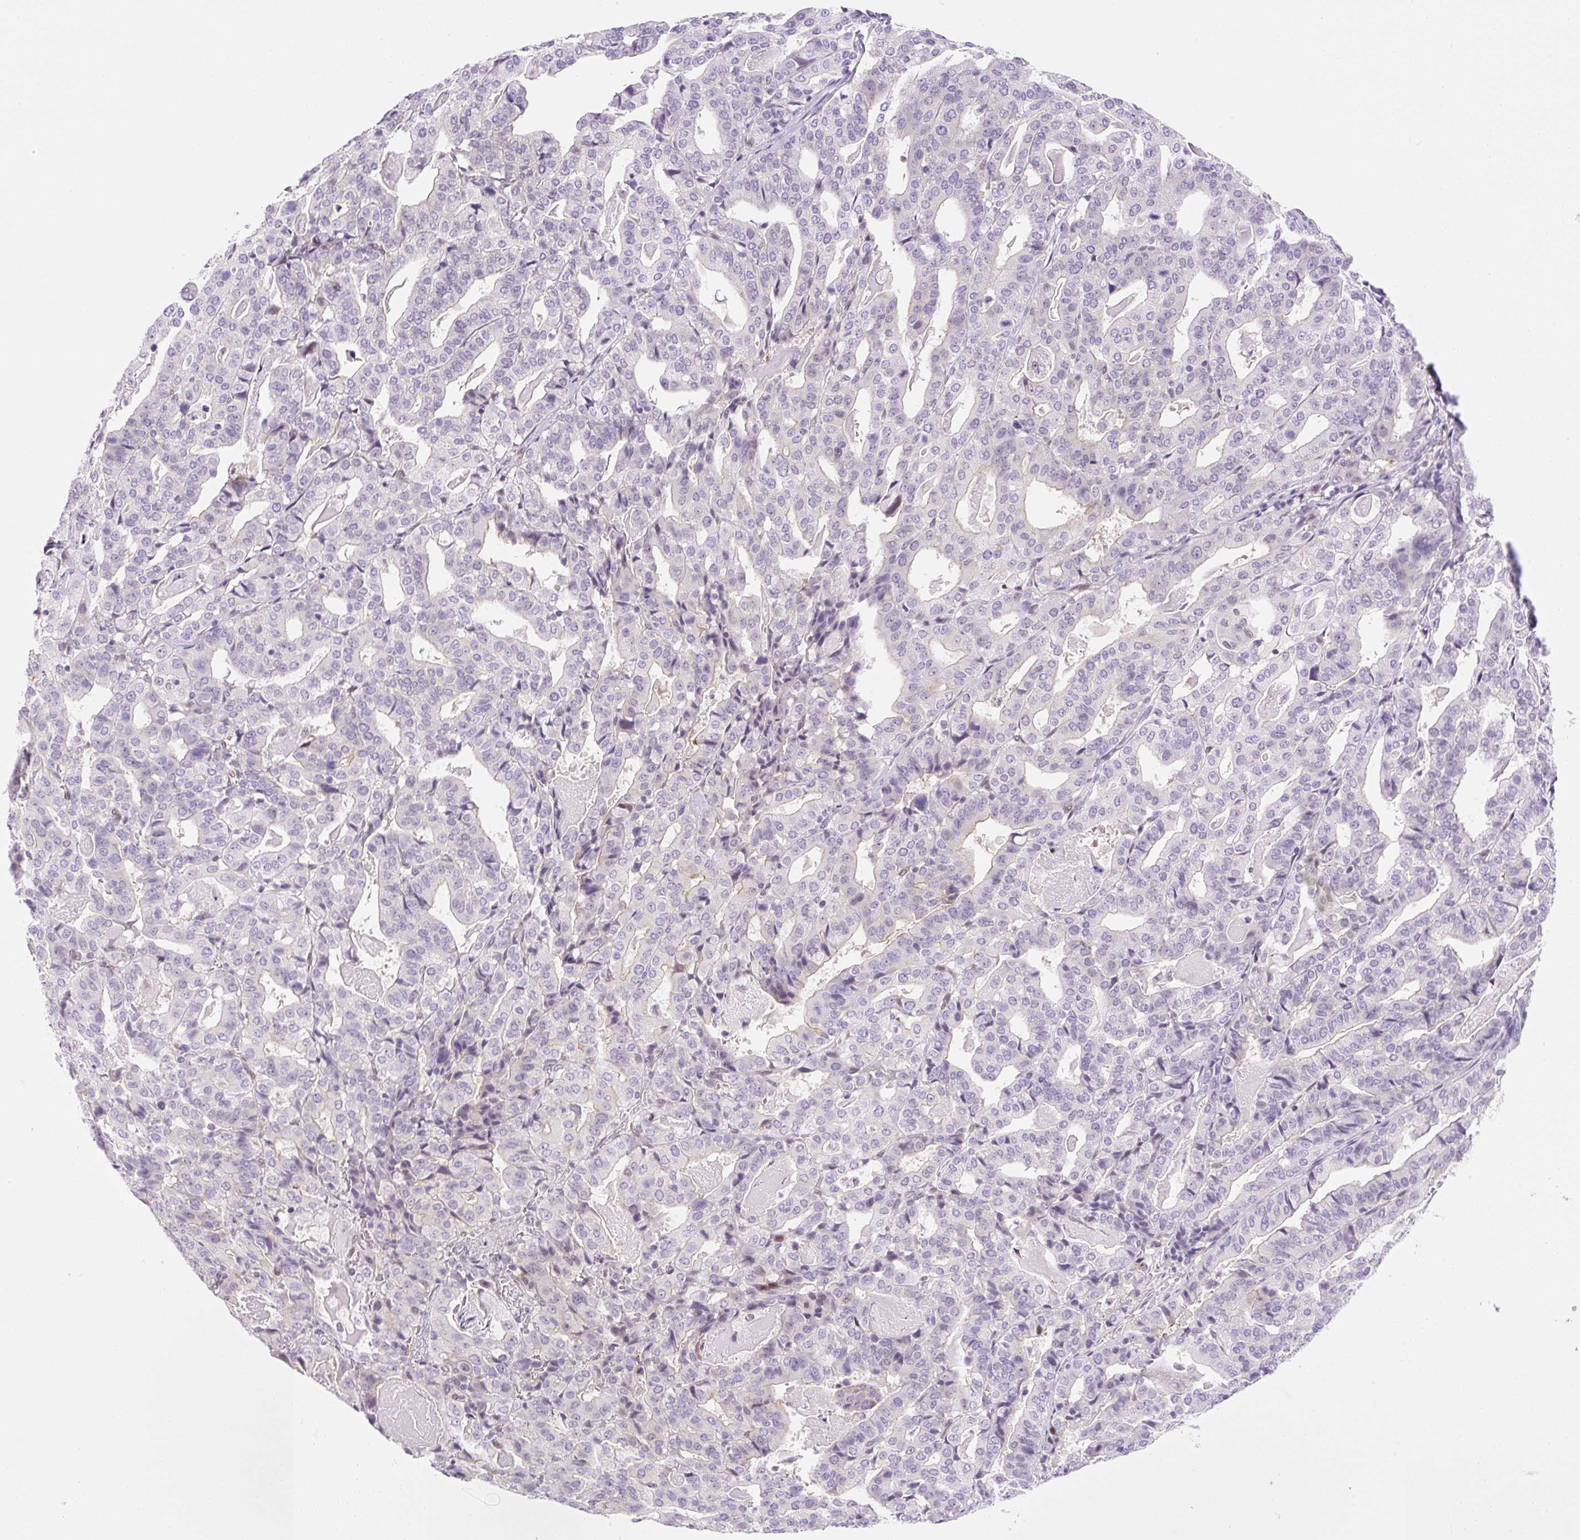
{"staining": {"intensity": "weak", "quantity": "<25%", "location": "cytoplasmic/membranous"}, "tissue": "stomach cancer", "cell_type": "Tumor cells", "image_type": "cancer", "snomed": [{"axis": "morphology", "description": "Adenocarcinoma, NOS"}, {"axis": "topography", "description": "Stomach"}], "caption": "DAB immunohistochemical staining of stomach cancer displays no significant staining in tumor cells. The staining was performed using DAB to visualize the protein expression in brown, while the nuclei were stained in blue with hematoxylin (Magnification: 20x).", "gene": "SYNE3", "patient": {"sex": "male", "age": 48}}